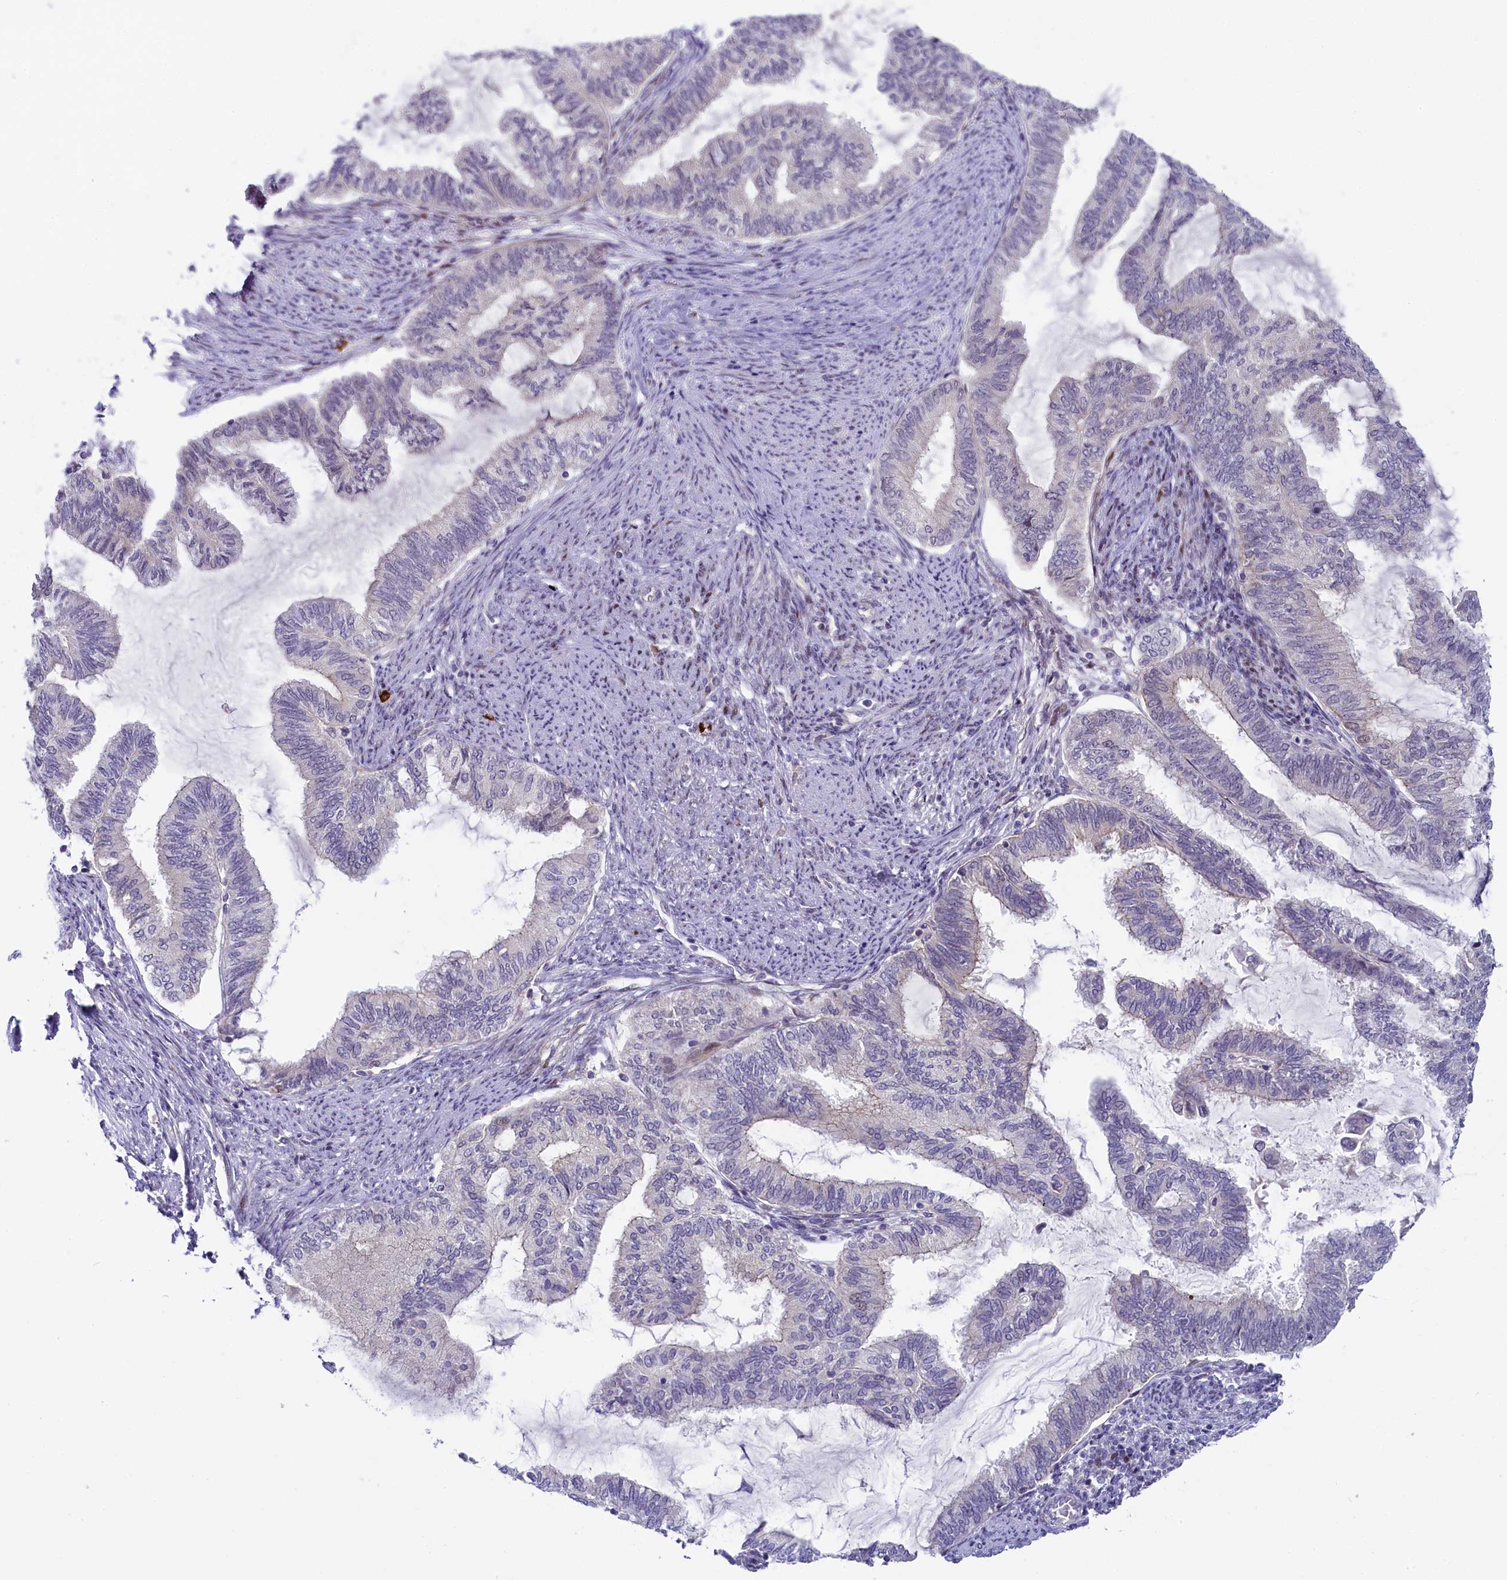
{"staining": {"intensity": "negative", "quantity": "none", "location": "none"}, "tissue": "endometrial cancer", "cell_type": "Tumor cells", "image_type": "cancer", "snomed": [{"axis": "morphology", "description": "Adenocarcinoma, NOS"}, {"axis": "topography", "description": "Endometrium"}], "caption": "This is an immunohistochemistry (IHC) micrograph of human endometrial cancer (adenocarcinoma). There is no expression in tumor cells.", "gene": "CCL23", "patient": {"sex": "female", "age": 86}}